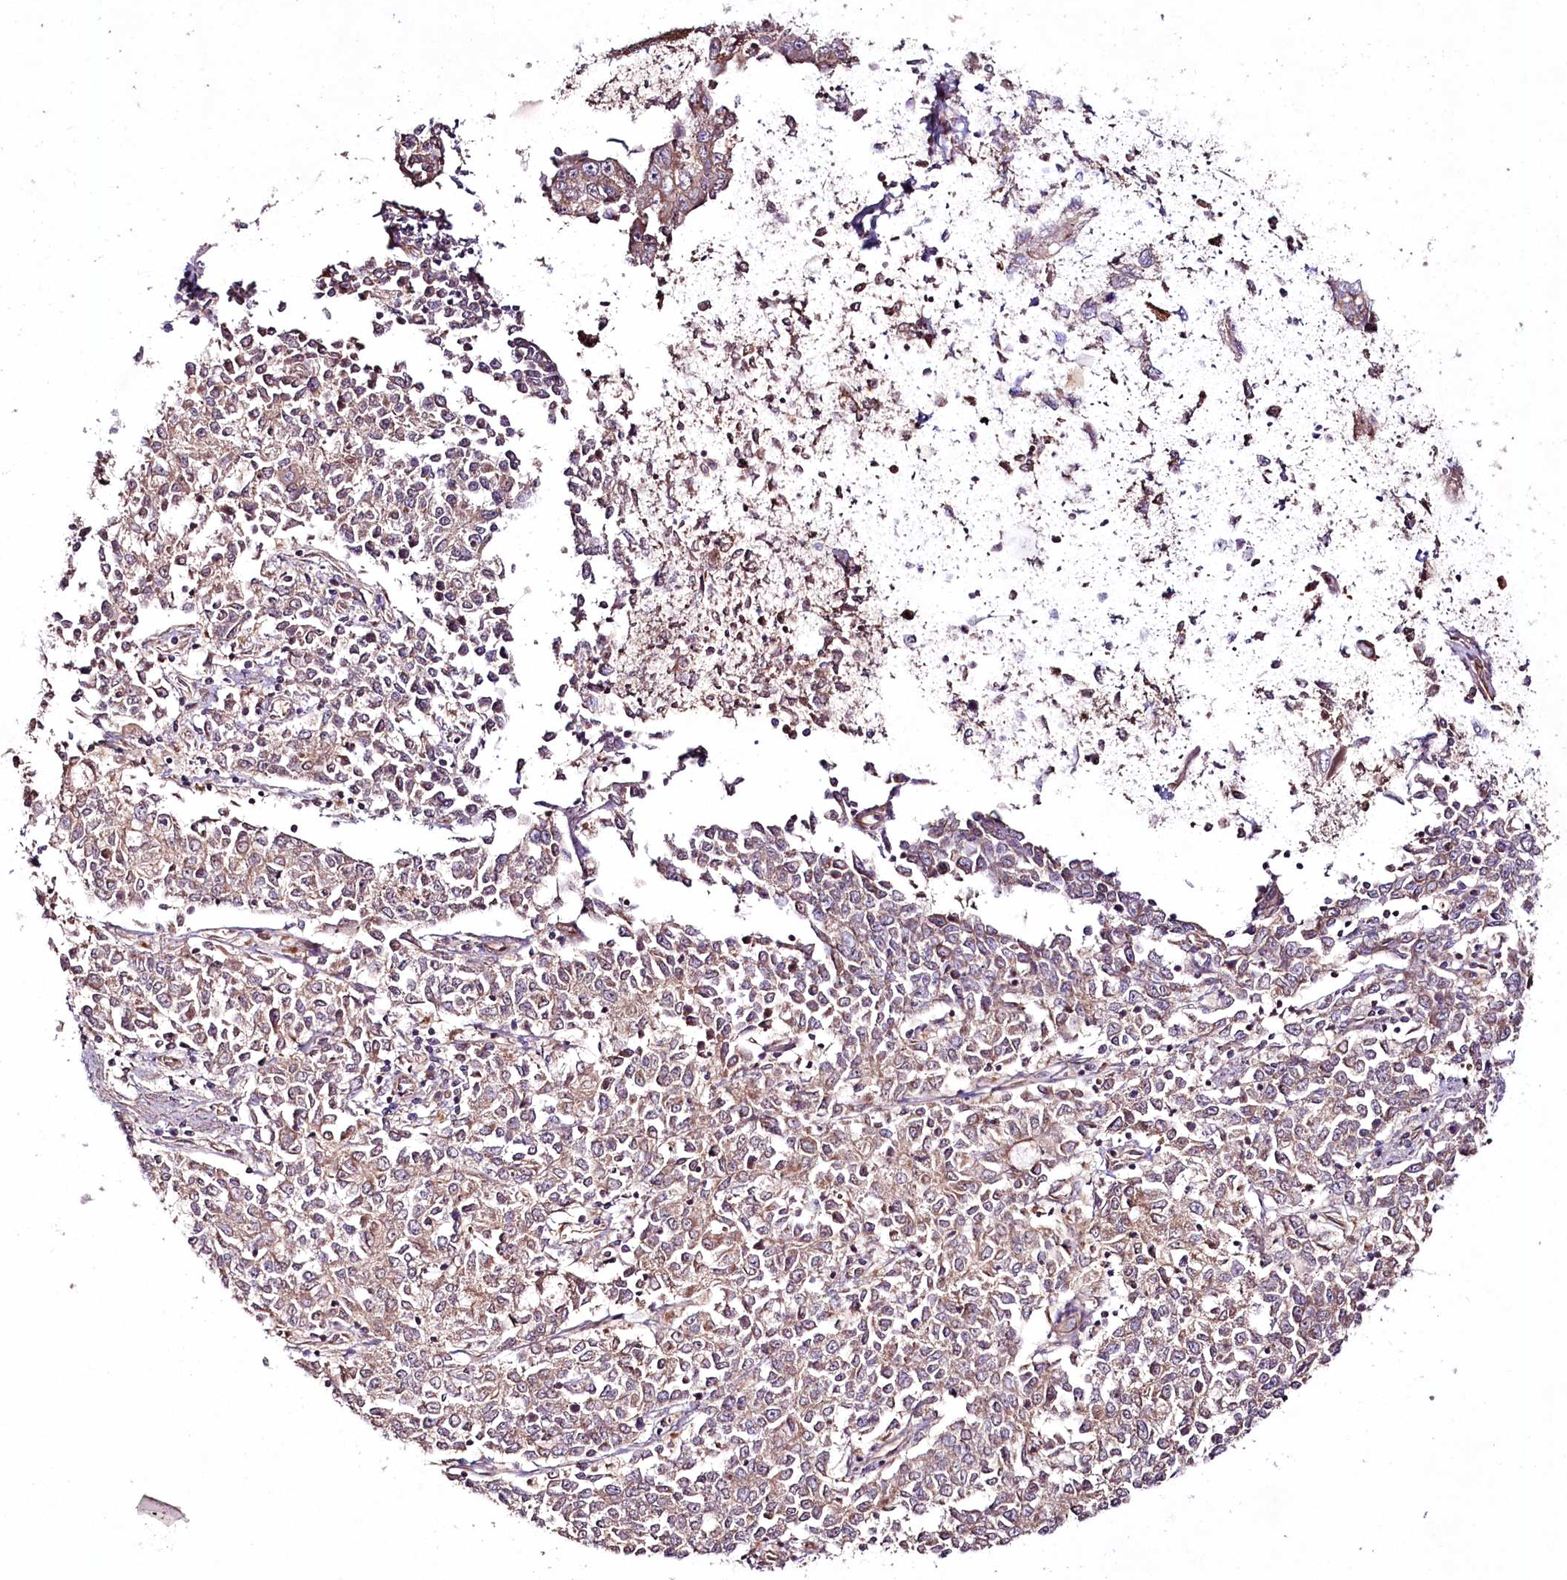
{"staining": {"intensity": "moderate", "quantity": ">75%", "location": "cytoplasmic/membranous"}, "tissue": "endometrial cancer", "cell_type": "Tumor cells", "image_type": "cancer", "snomed": [{"axis": "morphology", "description": "Adenocarcinoma, NOS"}, {"axis": "topography", "description": "Endometrium"}], "caption": "High-magnification brightfield microscopy of endometrial adenocarcinoma stained with DAB (brown) and counterstained with hematoxylin (blue). tumor cells exhibit moderate cytoplasmic/membranous staining is identified in approximately>75% of cells.", "gene": "REXO2", "patient": {"sex": "female", "age": 50}}